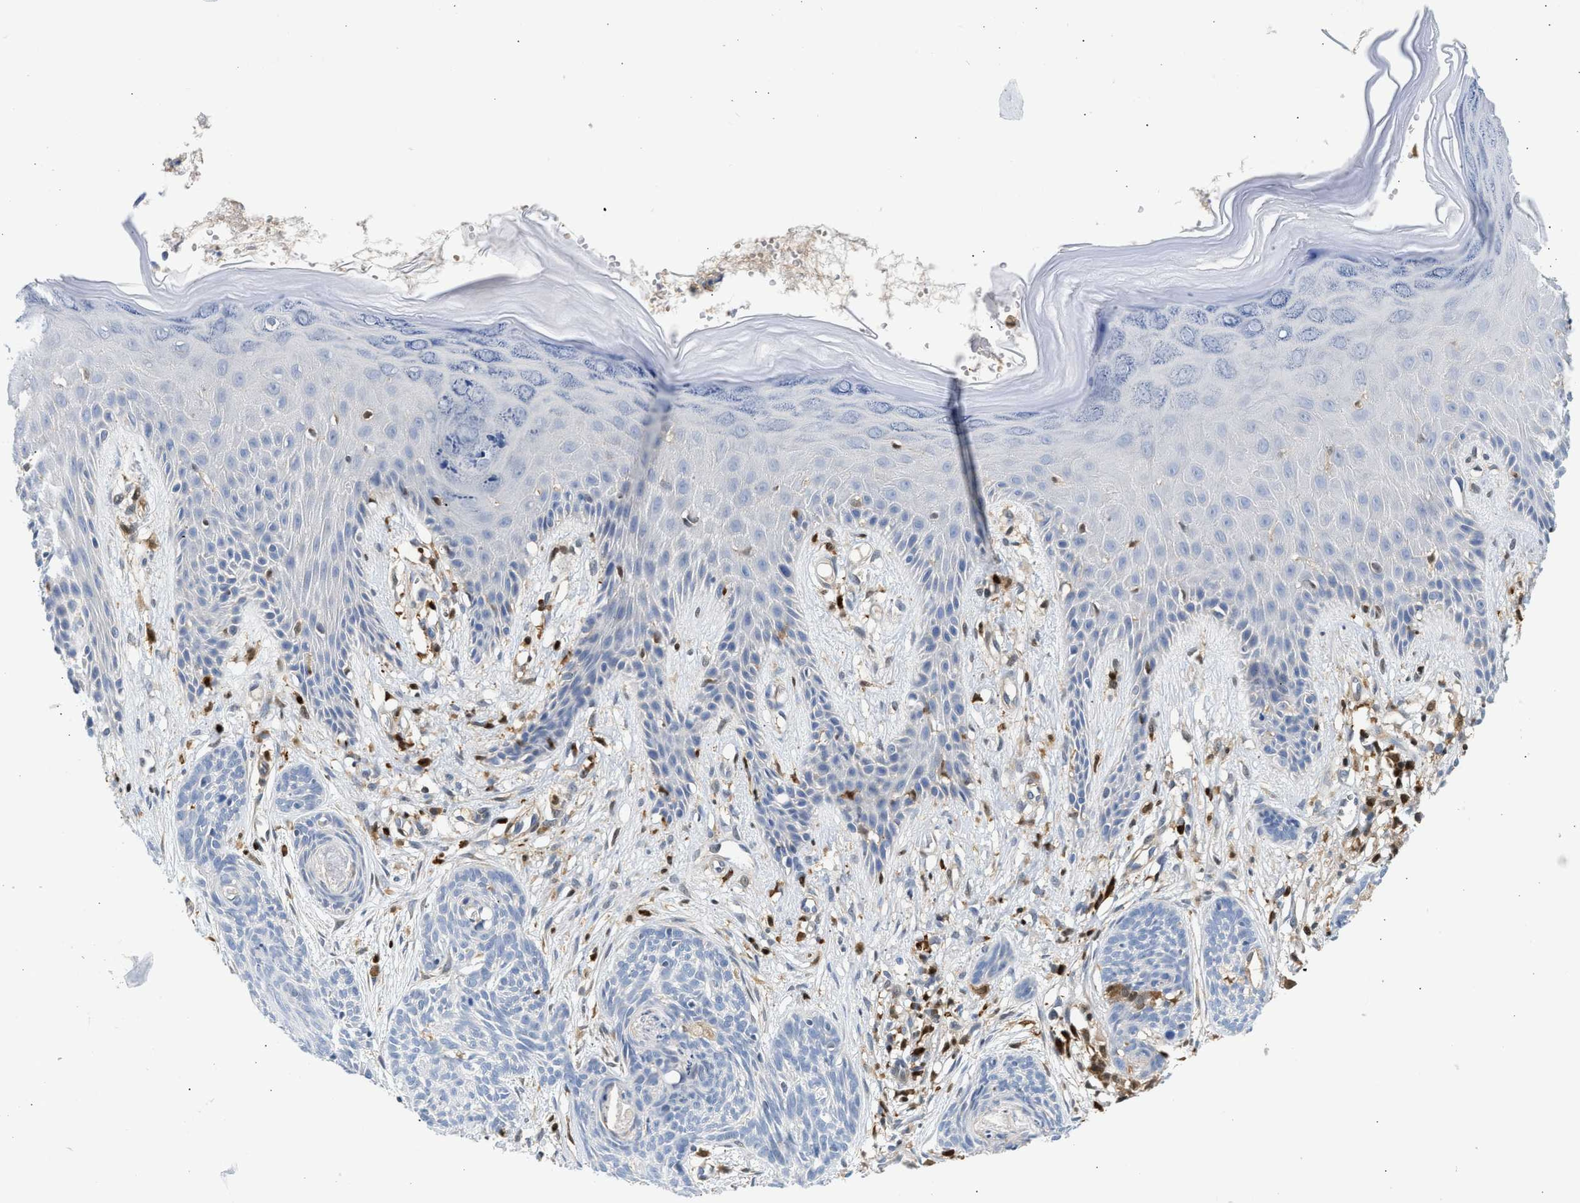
{"staining": {"intensity": "negative", "quantity": "none", "location": "none"}, "tissue": "skin cancer", "cell_type": "Tumor cells", "image_type": "cancer", "snomed": [{"axis": "morphology", "description": "Basal cell carcinoma"}, {"axis": "topography", "description": "Skin"}], "caption": "Immunohistochemical staining of human basal cell carcinoma (skin) exhibits no significant staining in tumor cells. (DAB (3,3'-diaminobenzidine) immunohistochemistry (IHC), high magnification).", "gene": "SLIT2", "patient": {"sex": "female", "age": 84}}